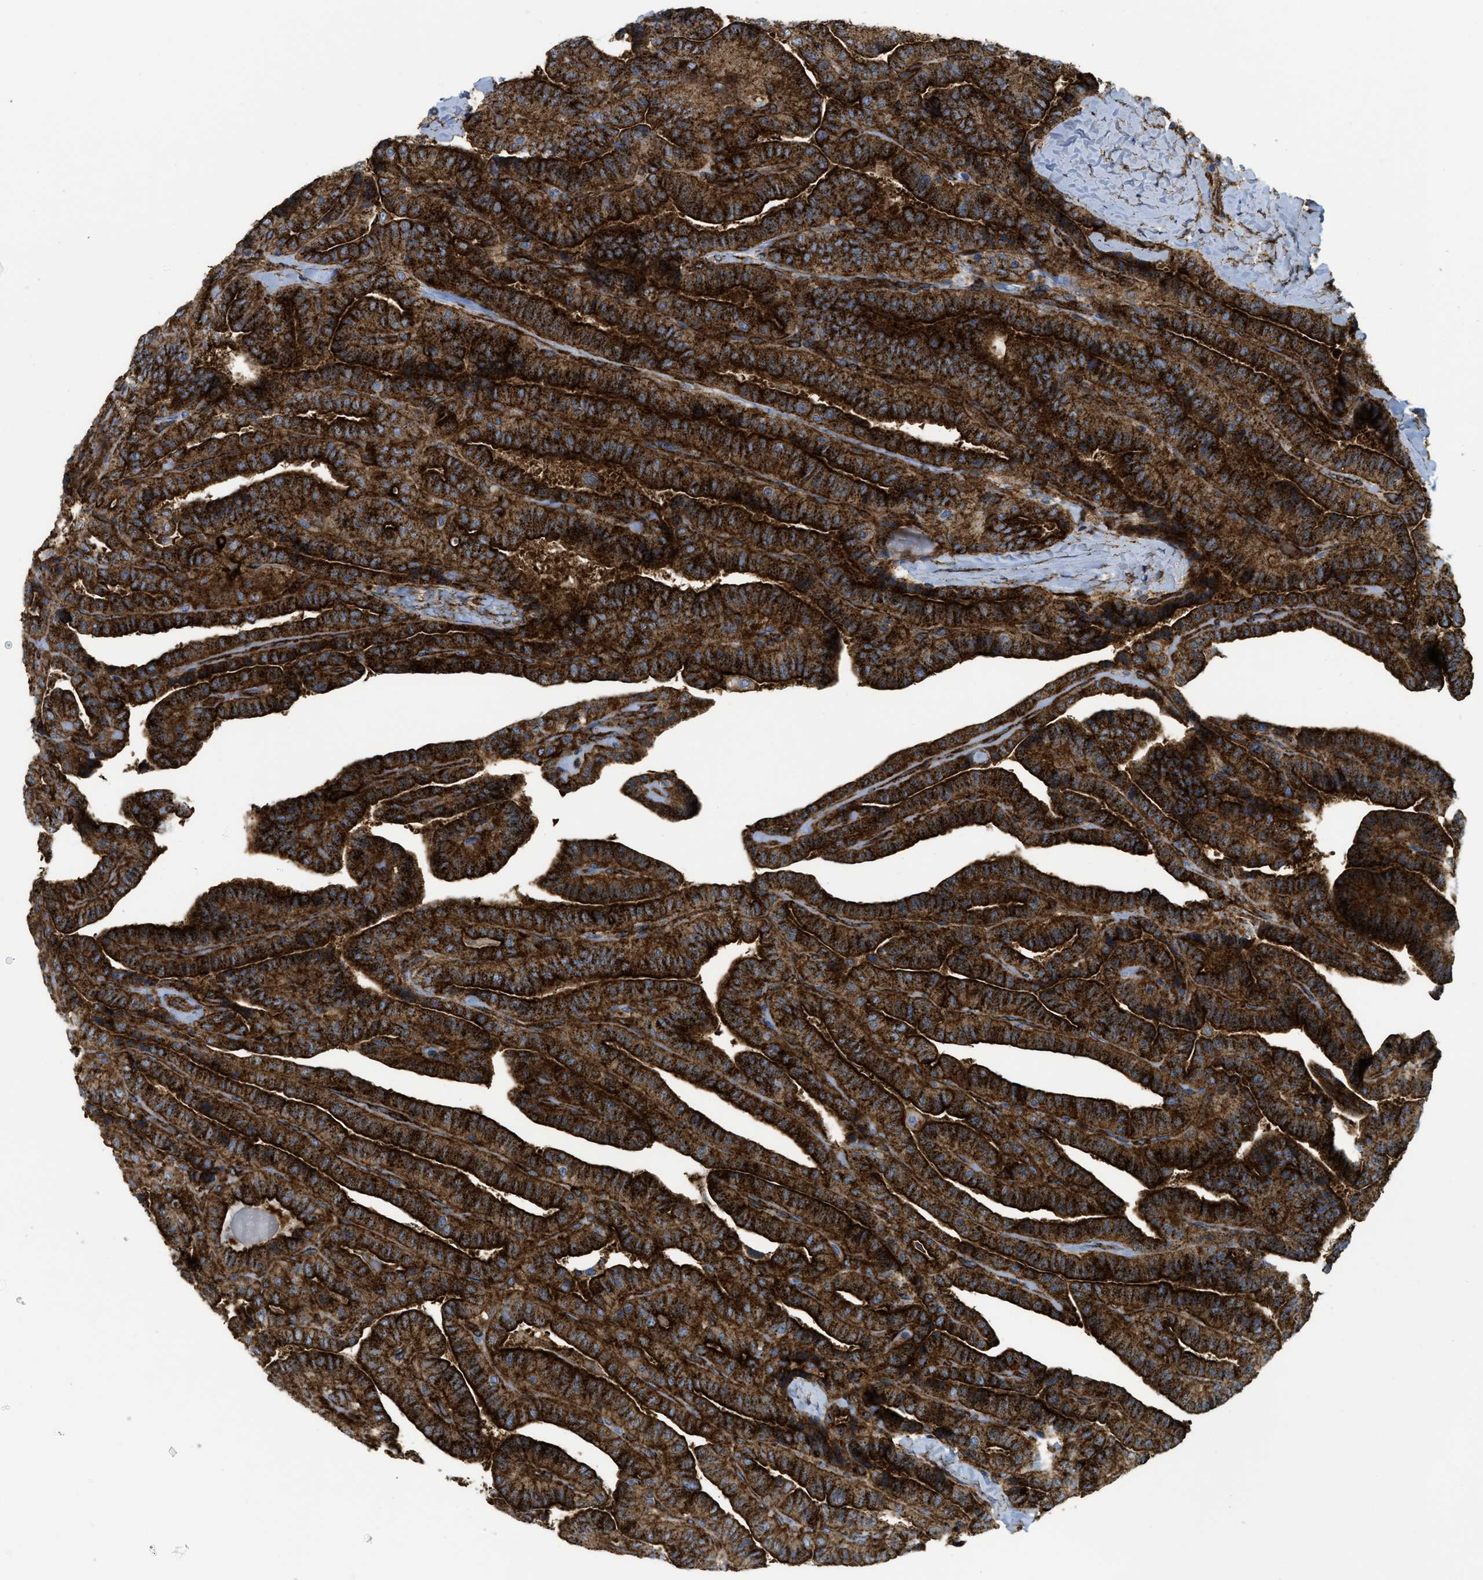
{"staining": {"intensity": "strong", "quantity": ">75%", "location": "cytoplasmic/membranous"}, "tissue": "thyroid cancer", "cell_type": "Tumor cells", "image_type": "cancer", "snomed": [{"axis": "morphology", "description": "Papillary adenocarcinoma, NOS"}, {"axis": "topography", "description": "Thyroid gland"}], "caption": "Immunohistochemistry (IHC) image of human thyroid papillary adenocarcinoma stained for a protein (brown), which reveals high levels of strong cytoplasmic/membranous expression in about >75% of tumor cells.", "gene": "HIP1", "patient": {"sex": "male", "age": 77}}